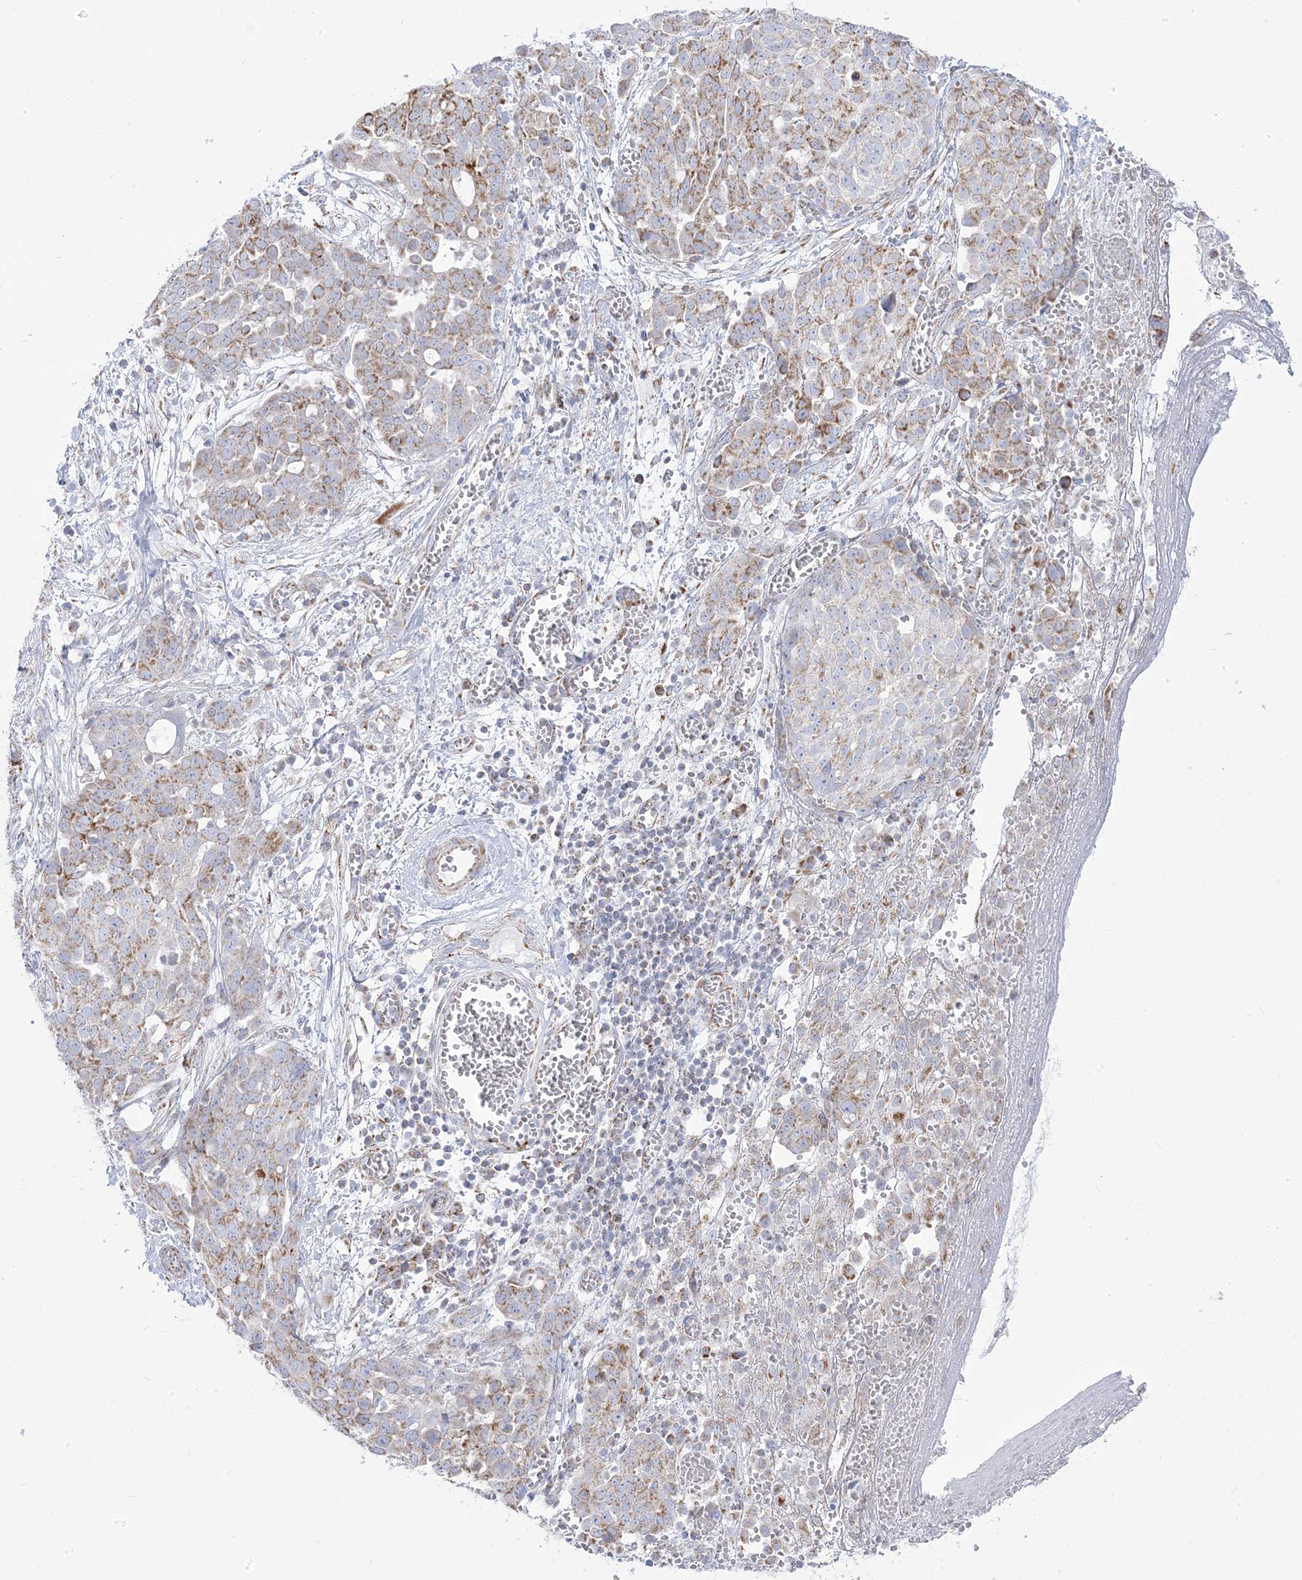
{"staining": {"intensity": "moderate", "quantity": "25%-75%", "location": "cytoplasmic/membranous"}, "tissue": "ovarian cancer", "cell_type": "Tumor cells", "image_type": "cancer", "snomed": [{"axis": "morphology", "description": "Cystadenocarcinoma, serous, NOS"}, {"axis": "topography", "description": "Soft tissue"}, {"axis": "topography", "description": "Ovary"}], "caption": "A micrograph of human serous cystadenocarcinoma (ovarian) stained for a protein demonstrates moderate cytoplasmic/membranous brown staining in tumor cells. (DAB IHC, brown staining for protein, blue staining for nuclei).", "gene": "PCCB", "patient": {"sex": "female", "age": 57}}